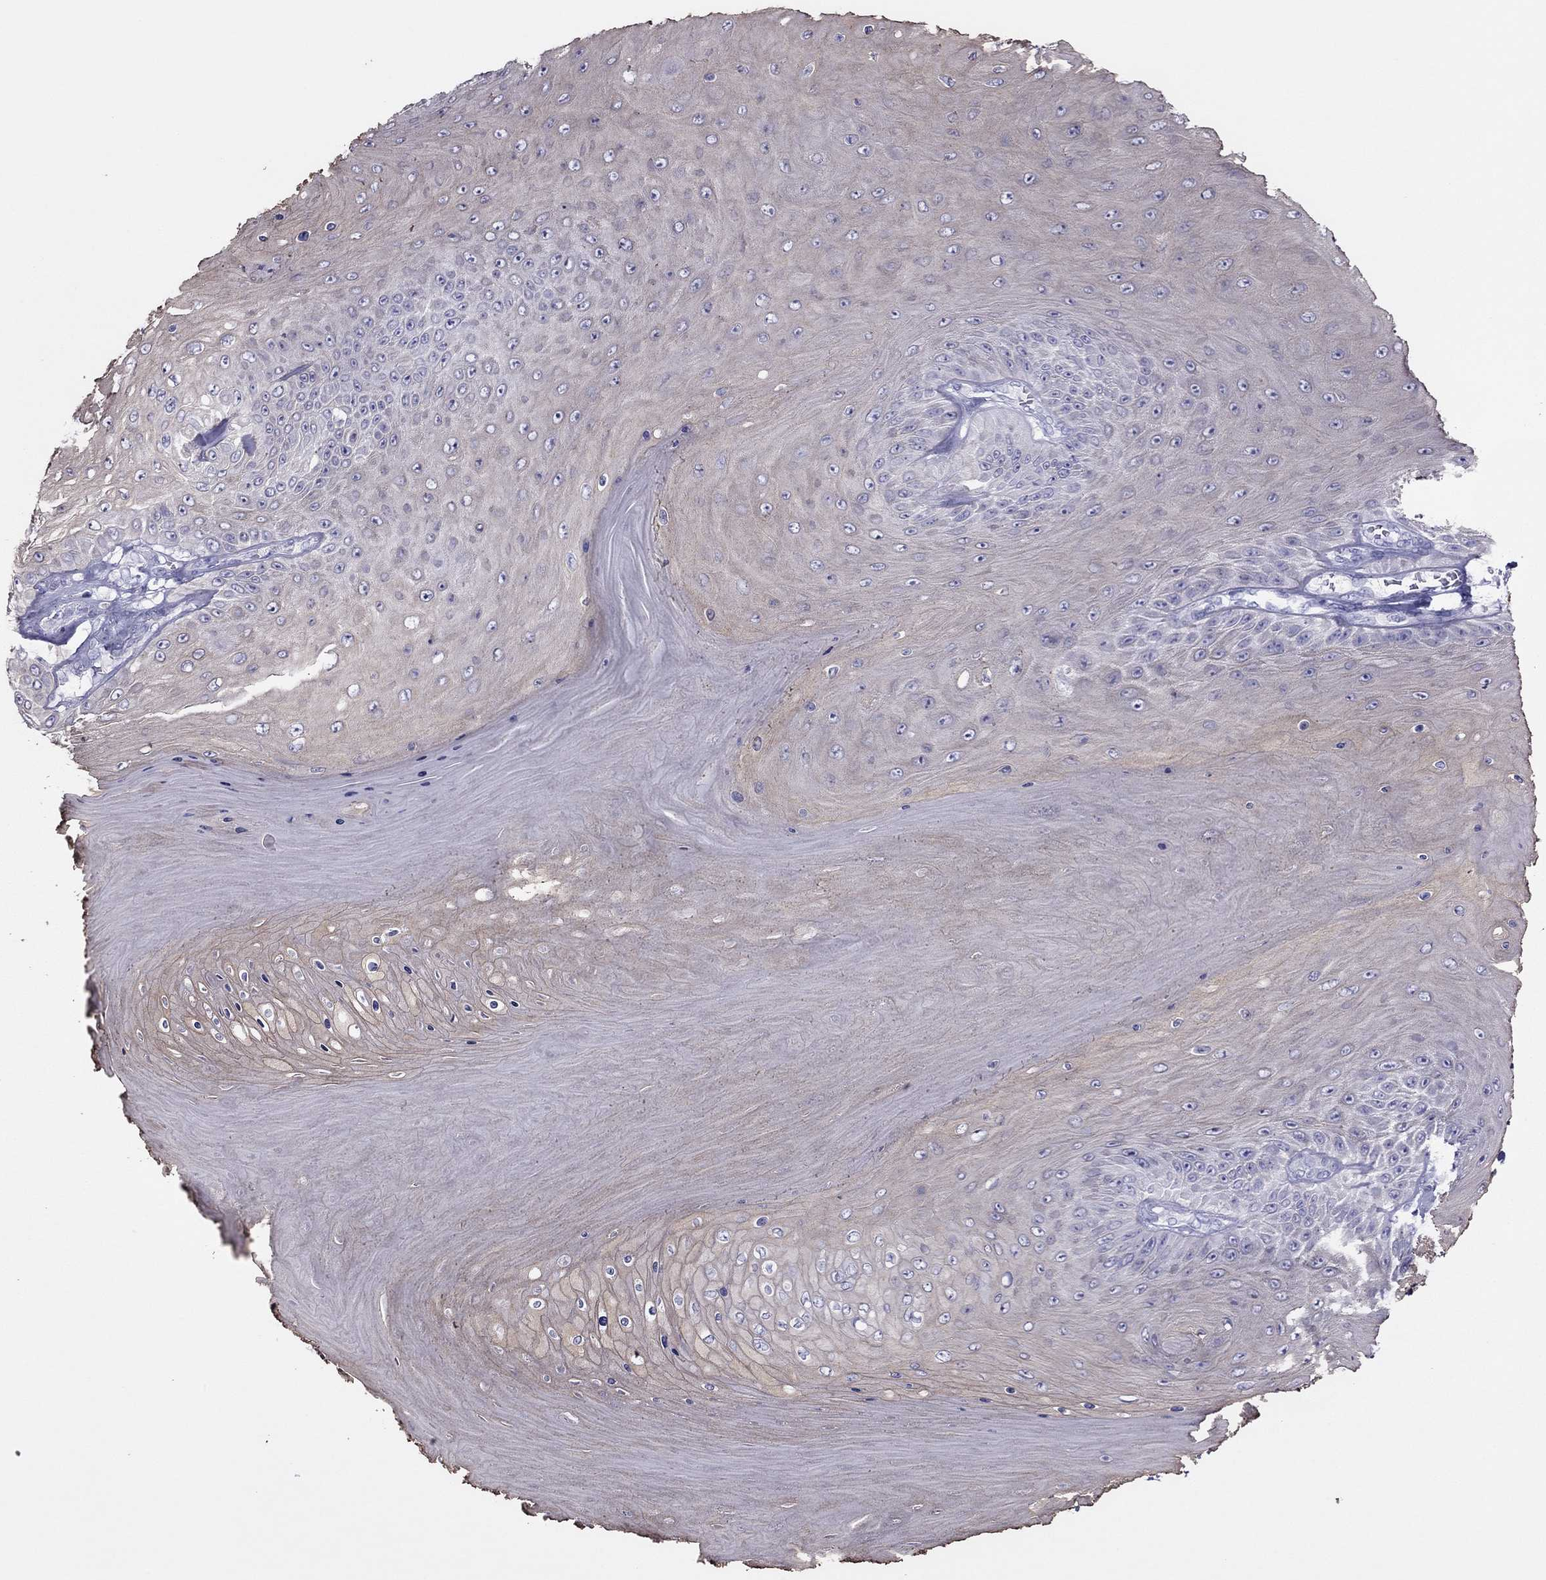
{"staining": {"intensity": "negative", "quantity": "none", "location": "none"}, "tissue": "skin cancer", "cell_type": "Tumor cells", "image_type": "cancer", "snomed": [{"axis": "morphology", "description": "Squamous cell carcinoma, NOS"}, {"axis": "topography", "description": "Skin"}], "caption": "Micrograph shows no protein expression in tumor cells of squamous cell carcinoma (skin) tissue. Nuclei are stained in blue.", "gene": "MAEL", "patient": {"sex": "male", "age": 62}}